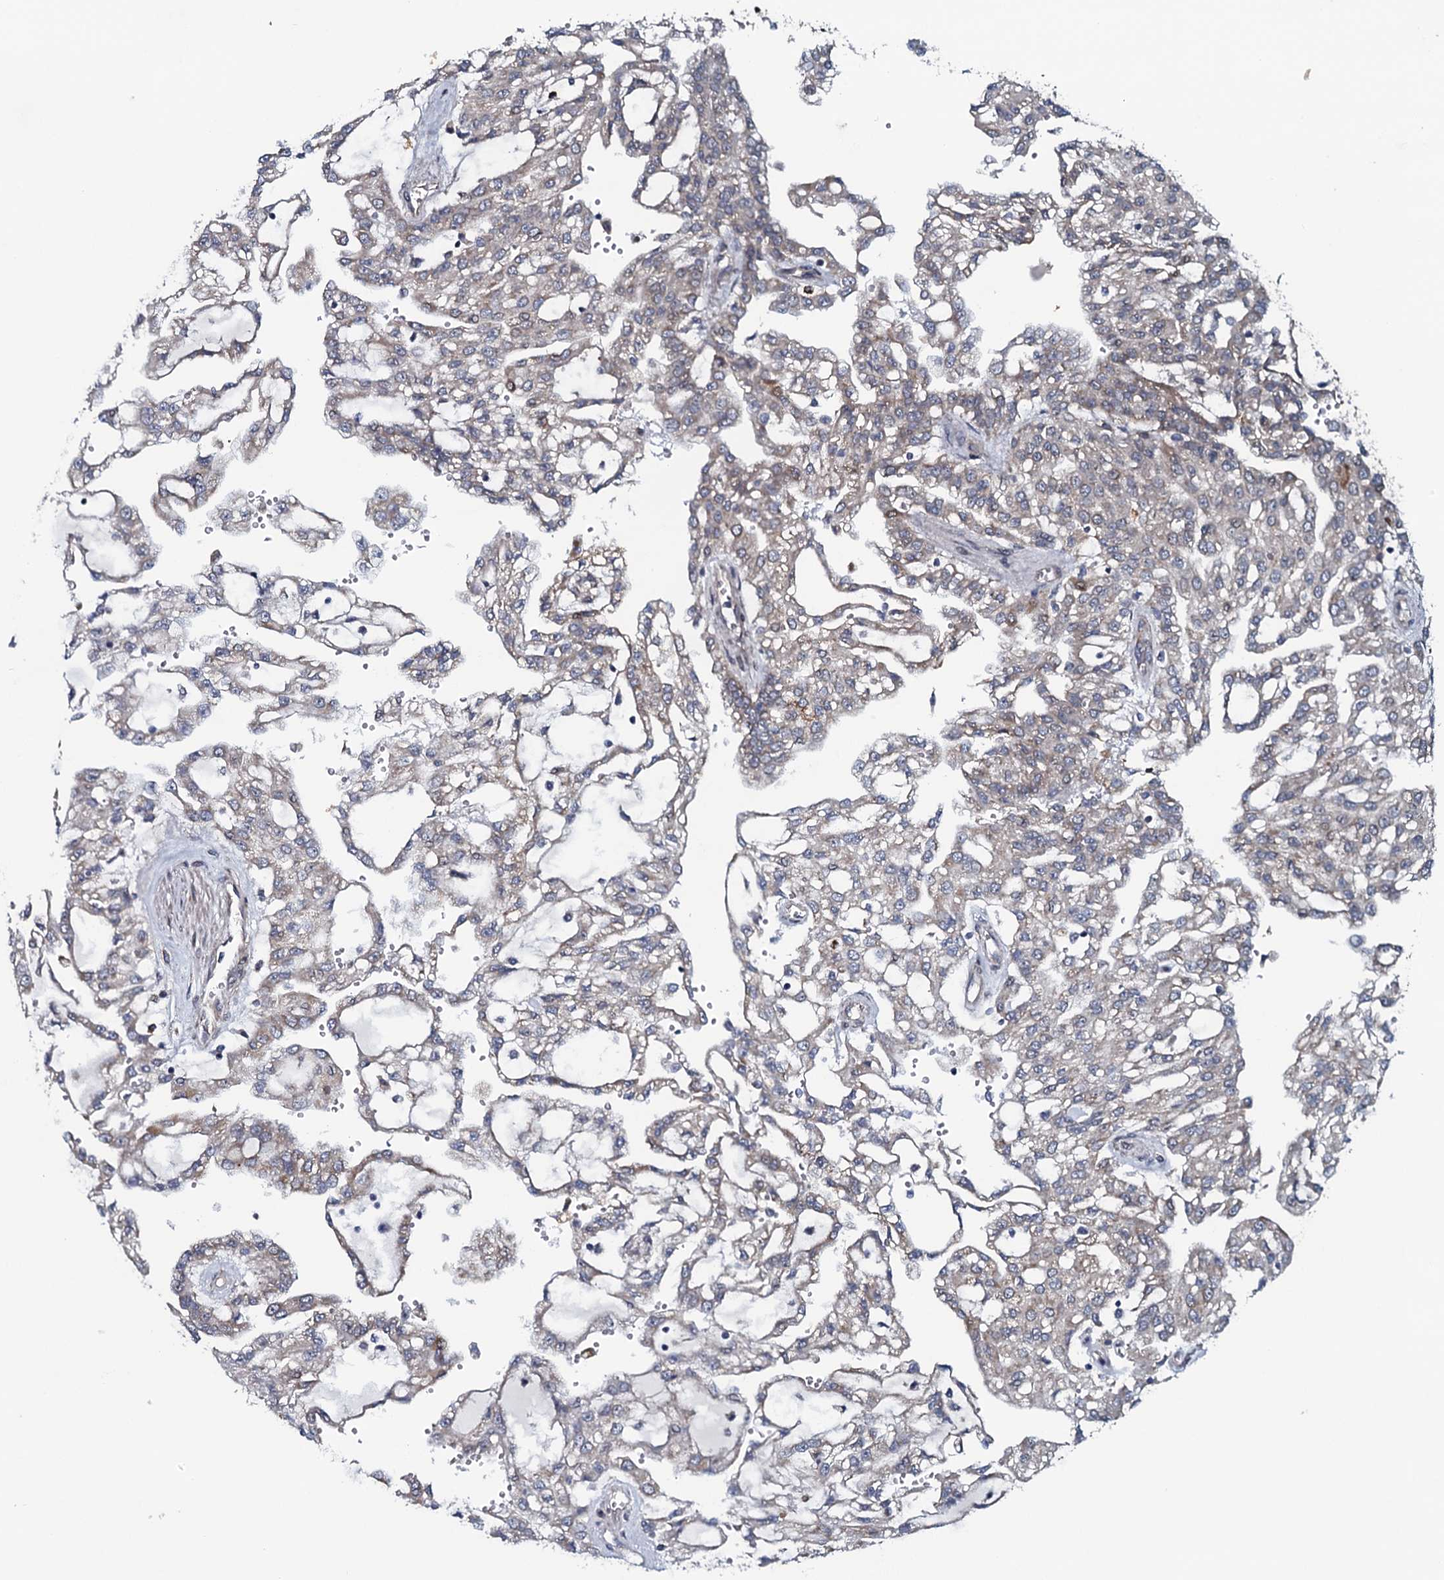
{"staining": {"intensity": "moderate", "quantity": "<25%", "location": "cytoplasmic/membranous"}, "tissue": "renal cancer", "cell_type": "Tumor cells", "image_type": "cancer", "snomed": [{"axis": "morphology", "description": "Adenocarcinoma, NOS"}, {"axis": "topography", "description": "Kidney"}], "caption": "Protein staining demonstrates moderate cytoplasmic/membranous expression in about <25% of tumor cells in renal cancer (adenocarcinoma). (IHC, brightfield microscopy, high magnification).", "gene": "KCTD4", "patient": {"sex": "male", "age": 63}}